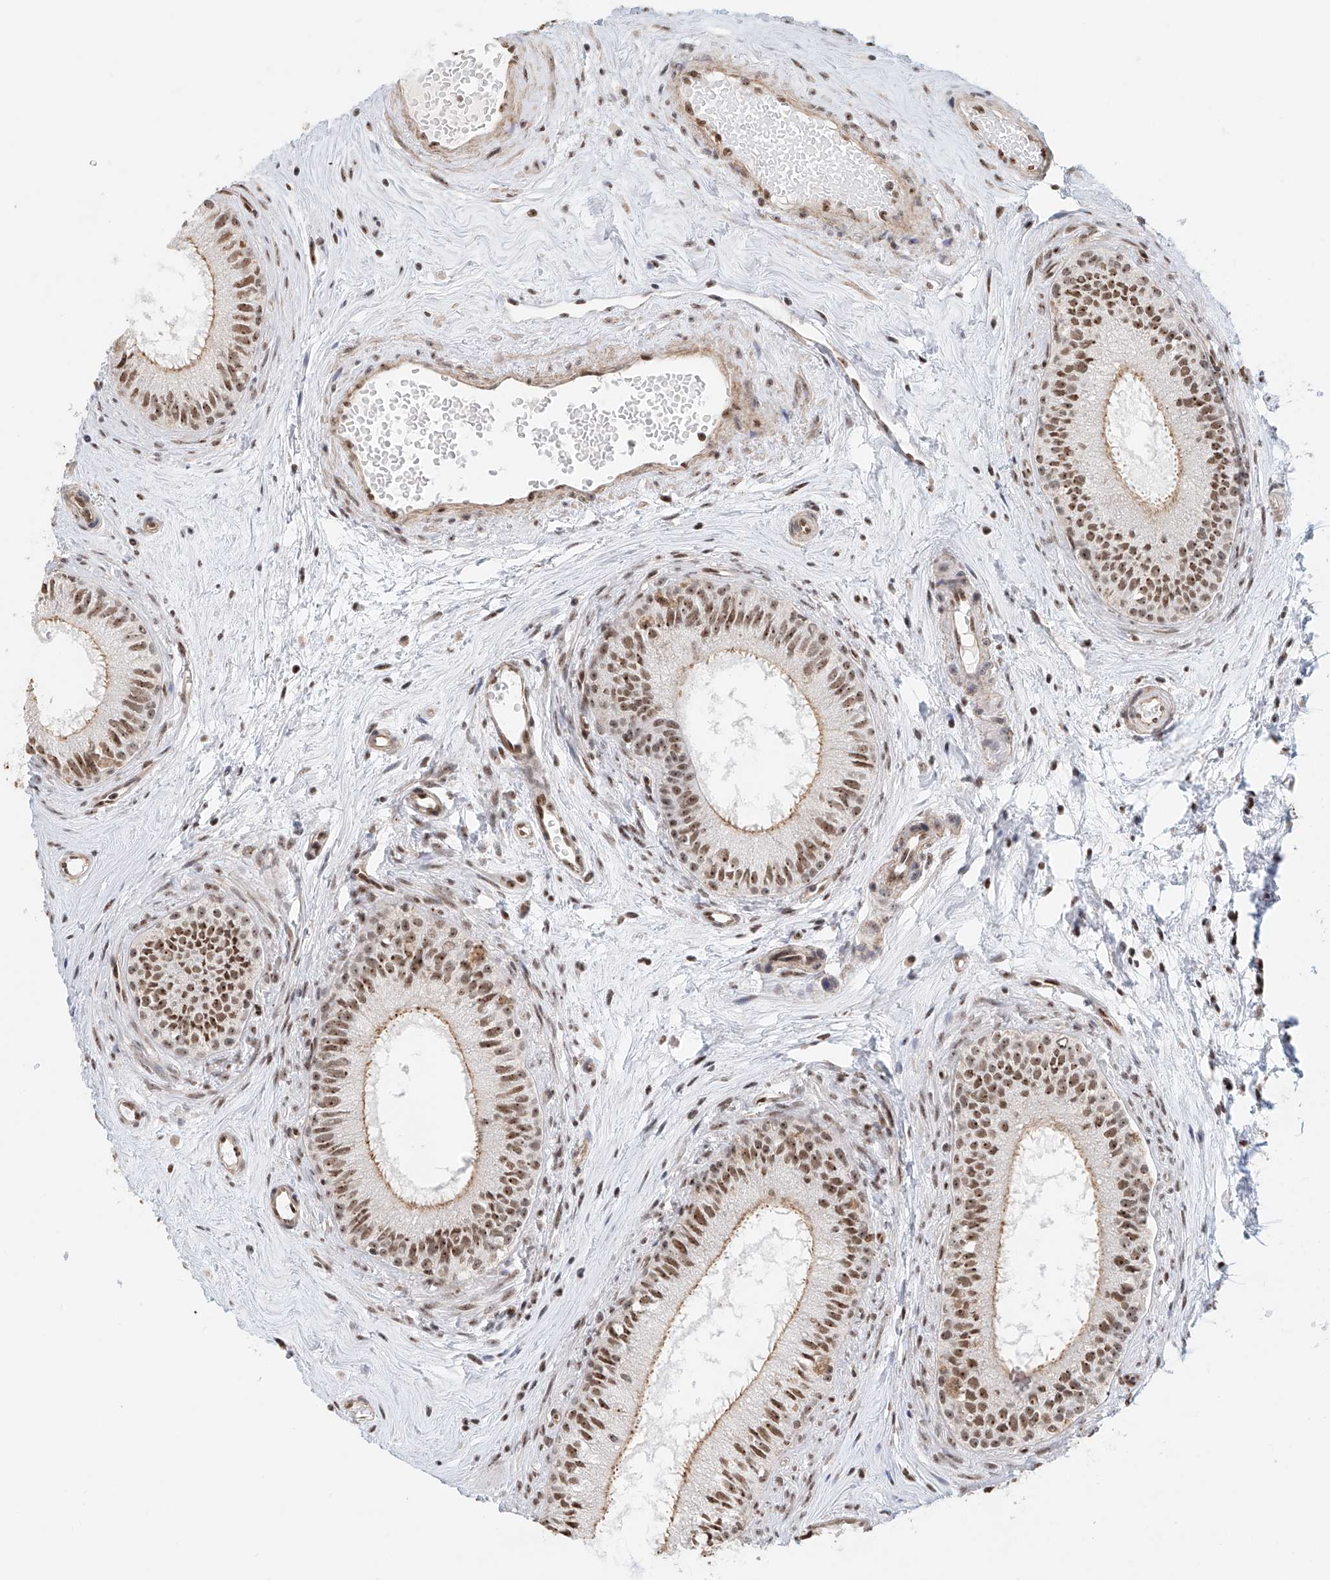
{"staining": {"intensity": "strong", "quantity": ">75%", "location": "cytoplasmic/membranous,nuclear"}, "tissue": "epididymis", "cell_type": "Glandular cells", "image_type": "normal", "snomed": [{"axis": "morphology", "description": "Normal tissue, NOS"}, {"axis": "topography", "description": "Epididymis"}], "caption": "A brown stain labels strong cytoplasmic/membranous,nuclear positivity of a protein in glandular cells of unremarkable epididymis. Using DAB (3,3'-diaminobenzidine) (brown) and hematoxylin (blue) stains, captured at high magnification using brightfield microscopy.", "gene": "PRUNE2", "patient": {"sex": "male", "age": 71}}